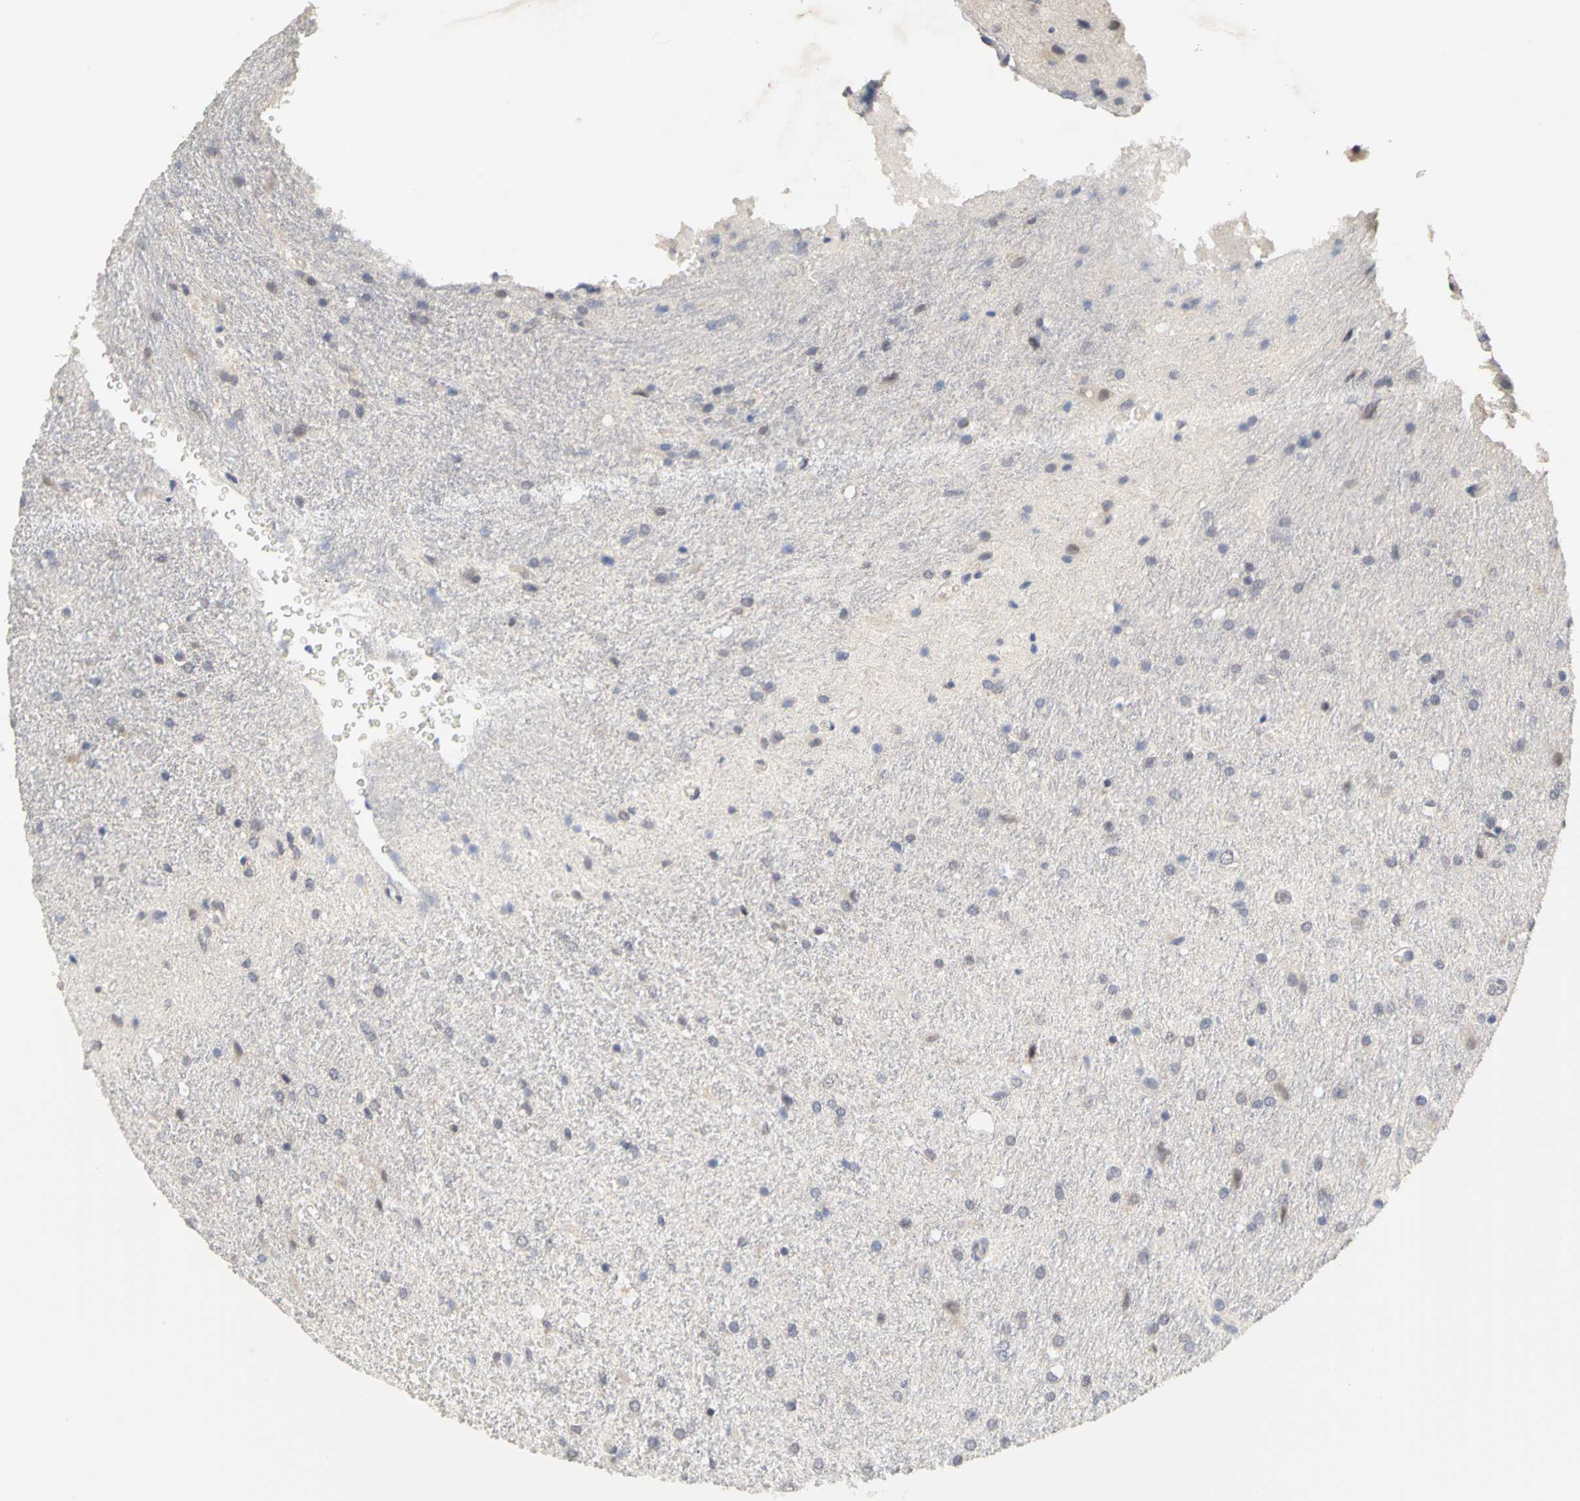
{"staining": {"intensity": "negative", "quantity": "none", "location": "none"}, "tissue": "glioma", "cell_type": "Tumor cells", "image_type": "cancer", "snomed": [{"axis": "morphology", "description": "Normal tissue, NOS"}, {"axis": "morphology", "description": "Glioma, malignant, High grade"}, {"axis": "topography", "description": "Cerebral cortex"}], "caption": "Immunohistochemistry histopathology image of neoplastic tissue: human malignant glioma (high-grade) stained with DAB (3,3'-diaminobenzidine) demonstrates no significant protein expression in tumor cells.", "gene": "PGR", "patient": {"sex": "male", "age": 56}}